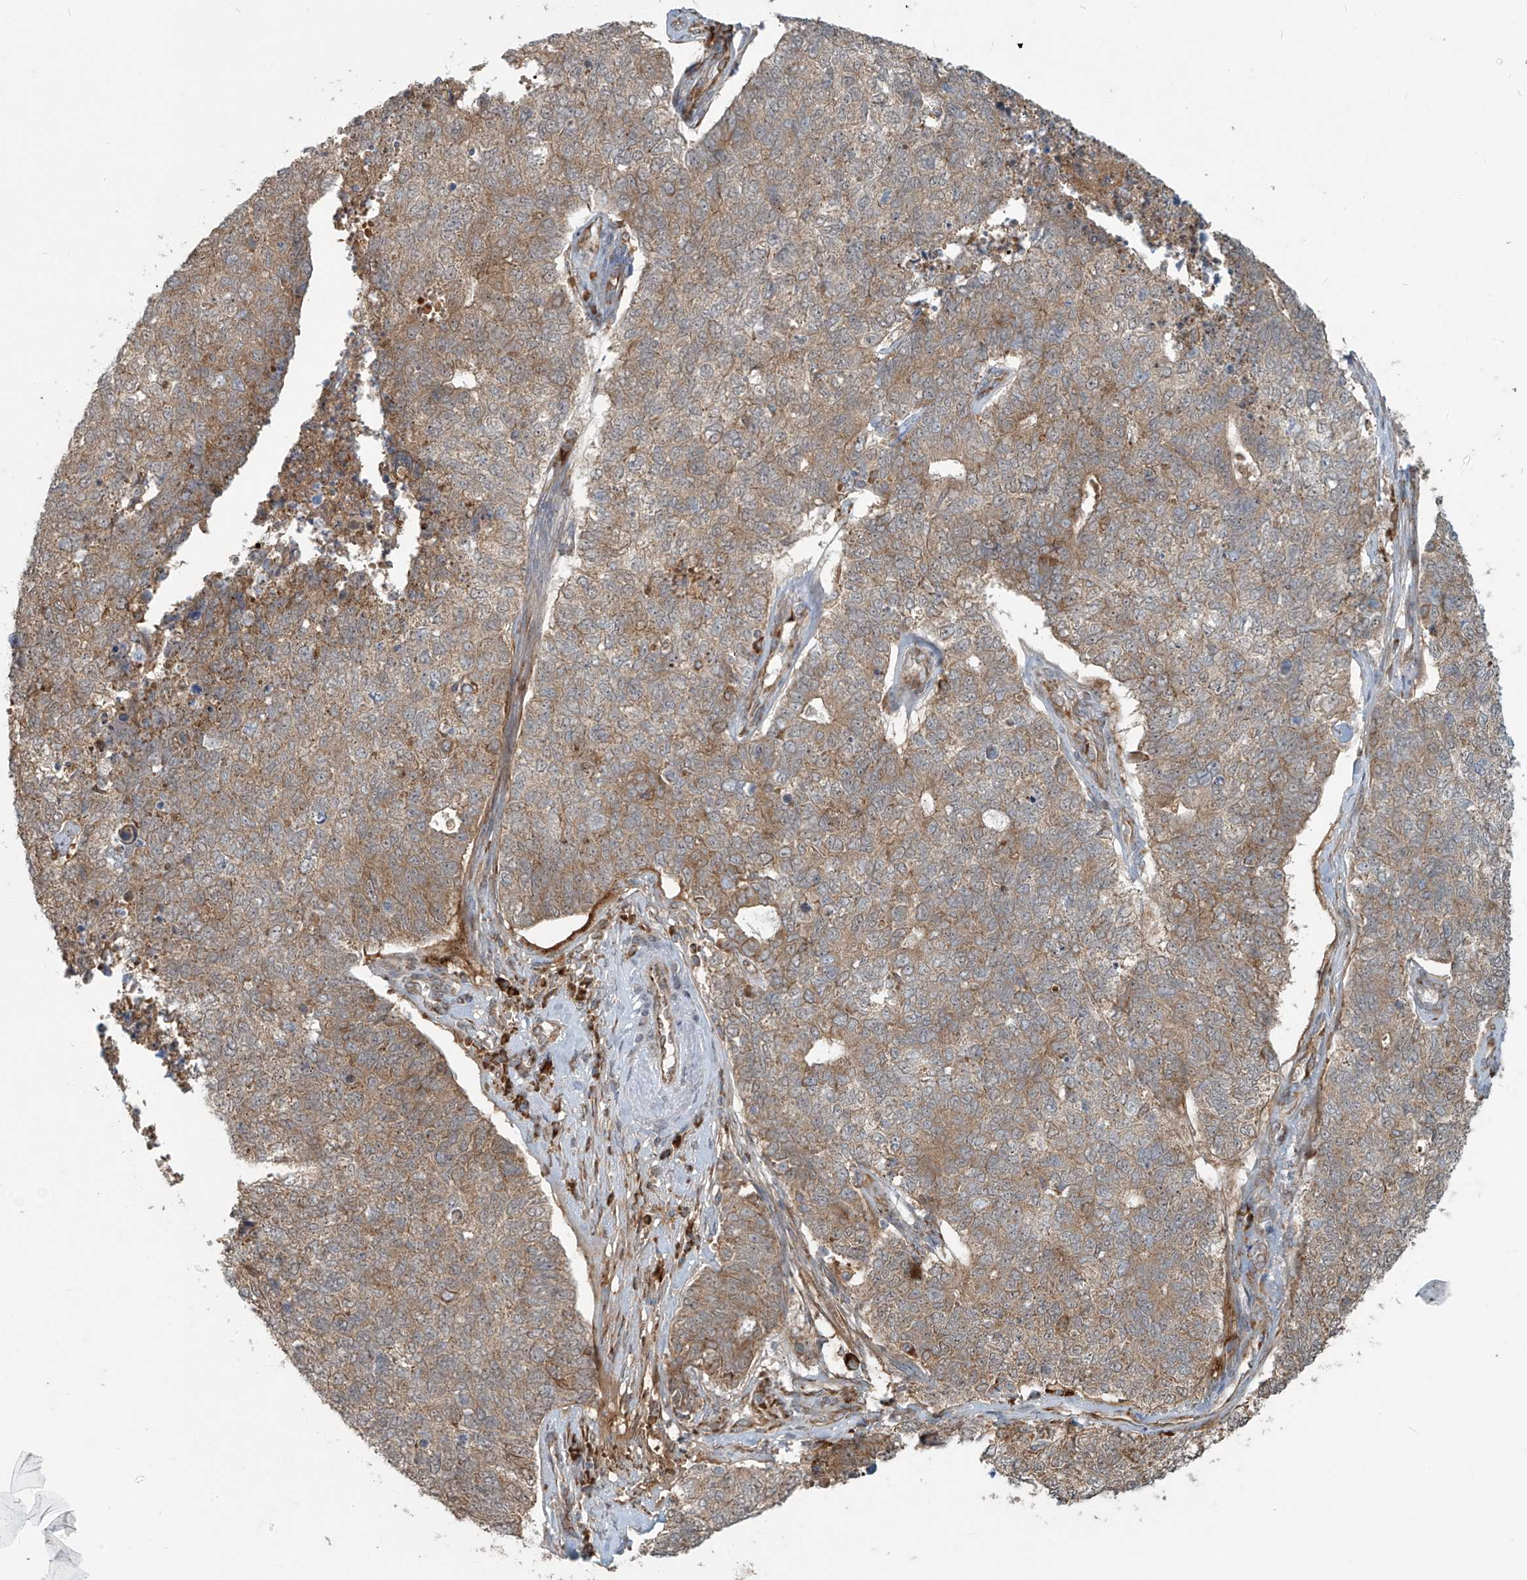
{"staining": {"intensity": "moderate", "quantity": ">75%", "location": "cytoplasmic/membranous"}, "tissue": "cervical cancer", "cell_type": "Tumor cells", "image_type": "cancer", "snomed": [{"axis": "morphology", "description": "Squamous cell carcinoma, NOS"}, {"axis": "topography", "description": "Cervix"}], "caption": "Human cervical cancer (squamous cell carcinoma) stained with a brown dye exhibits moderate cytoplasmic/membranous positive staining in about >75% of tumor cells.", "gene": "KATNIP", "patient": {"sex": "female", "age": 63}}